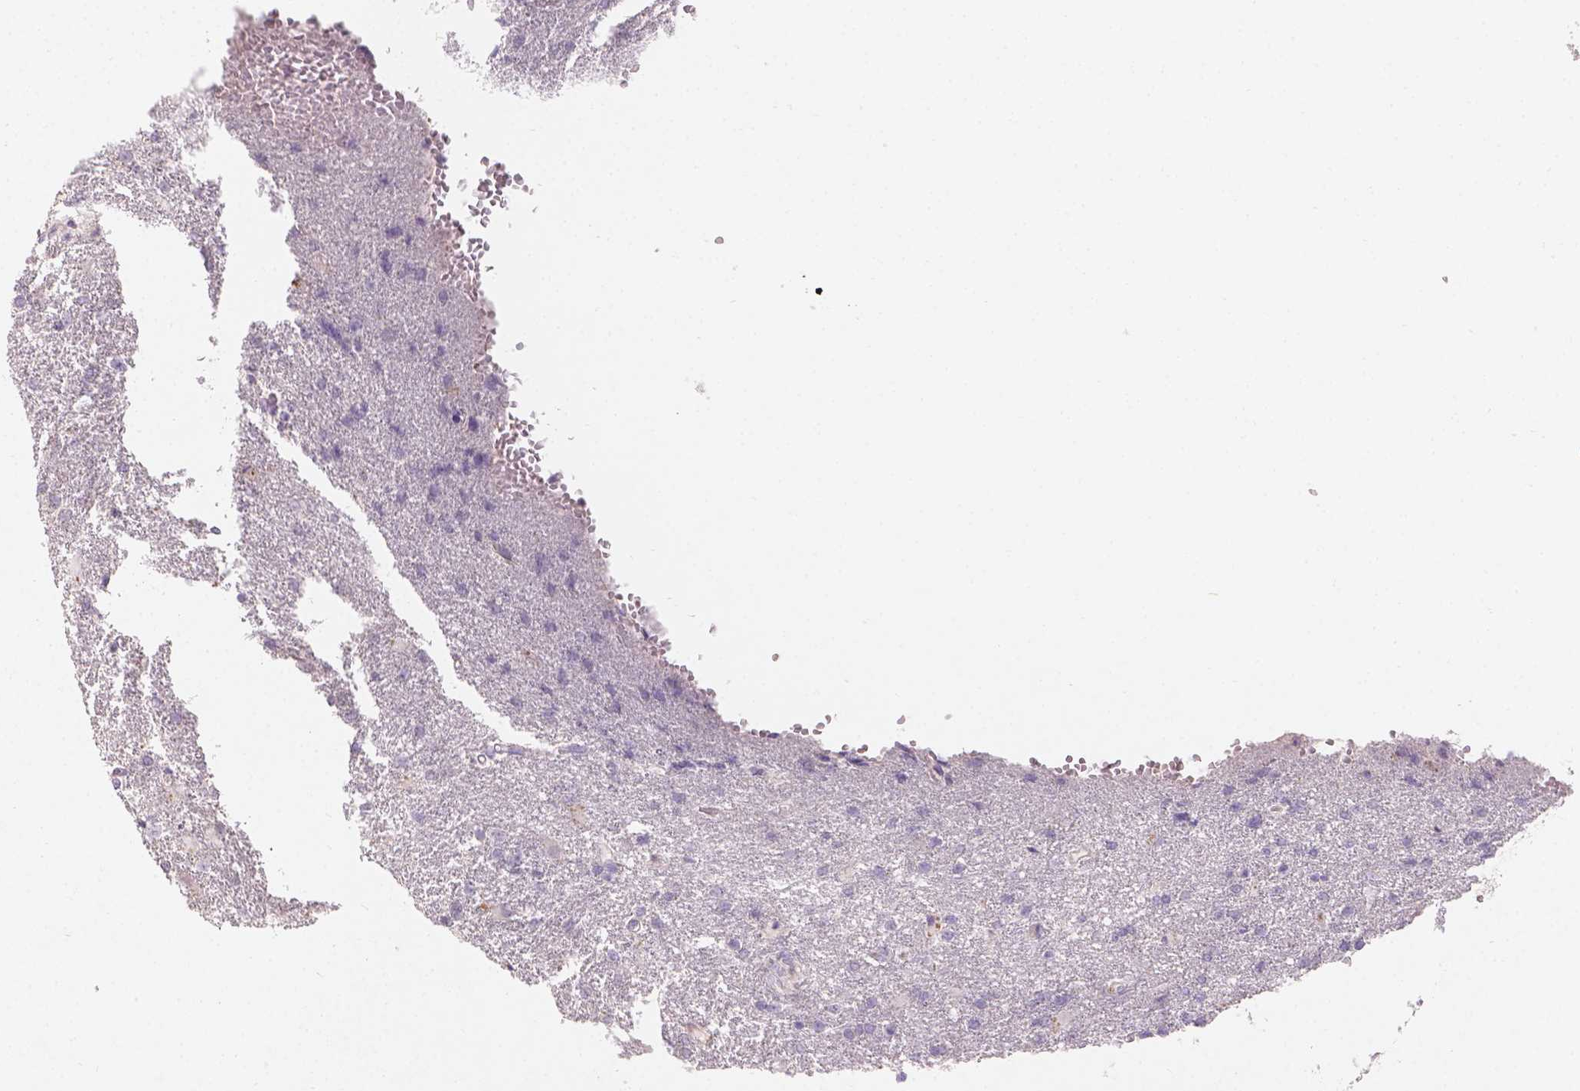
{"staining": {"intensity": "negative", "quantity": "none", "location": "none"}, "tissue": "glioma", "cell_type": "Tumor cells", "image_type": "cancer", "snomed": [{"axis": "morphology", "description": "Glioma, malignant, High grade"}, {"axis": "topography", "description": "Brain"}], "caption": "The IHC micrograph has no significant staining in tumor cells of glioma tissue.", "gene": "DCAF4L1", "patient": {"sex": "male", "age": 68}}